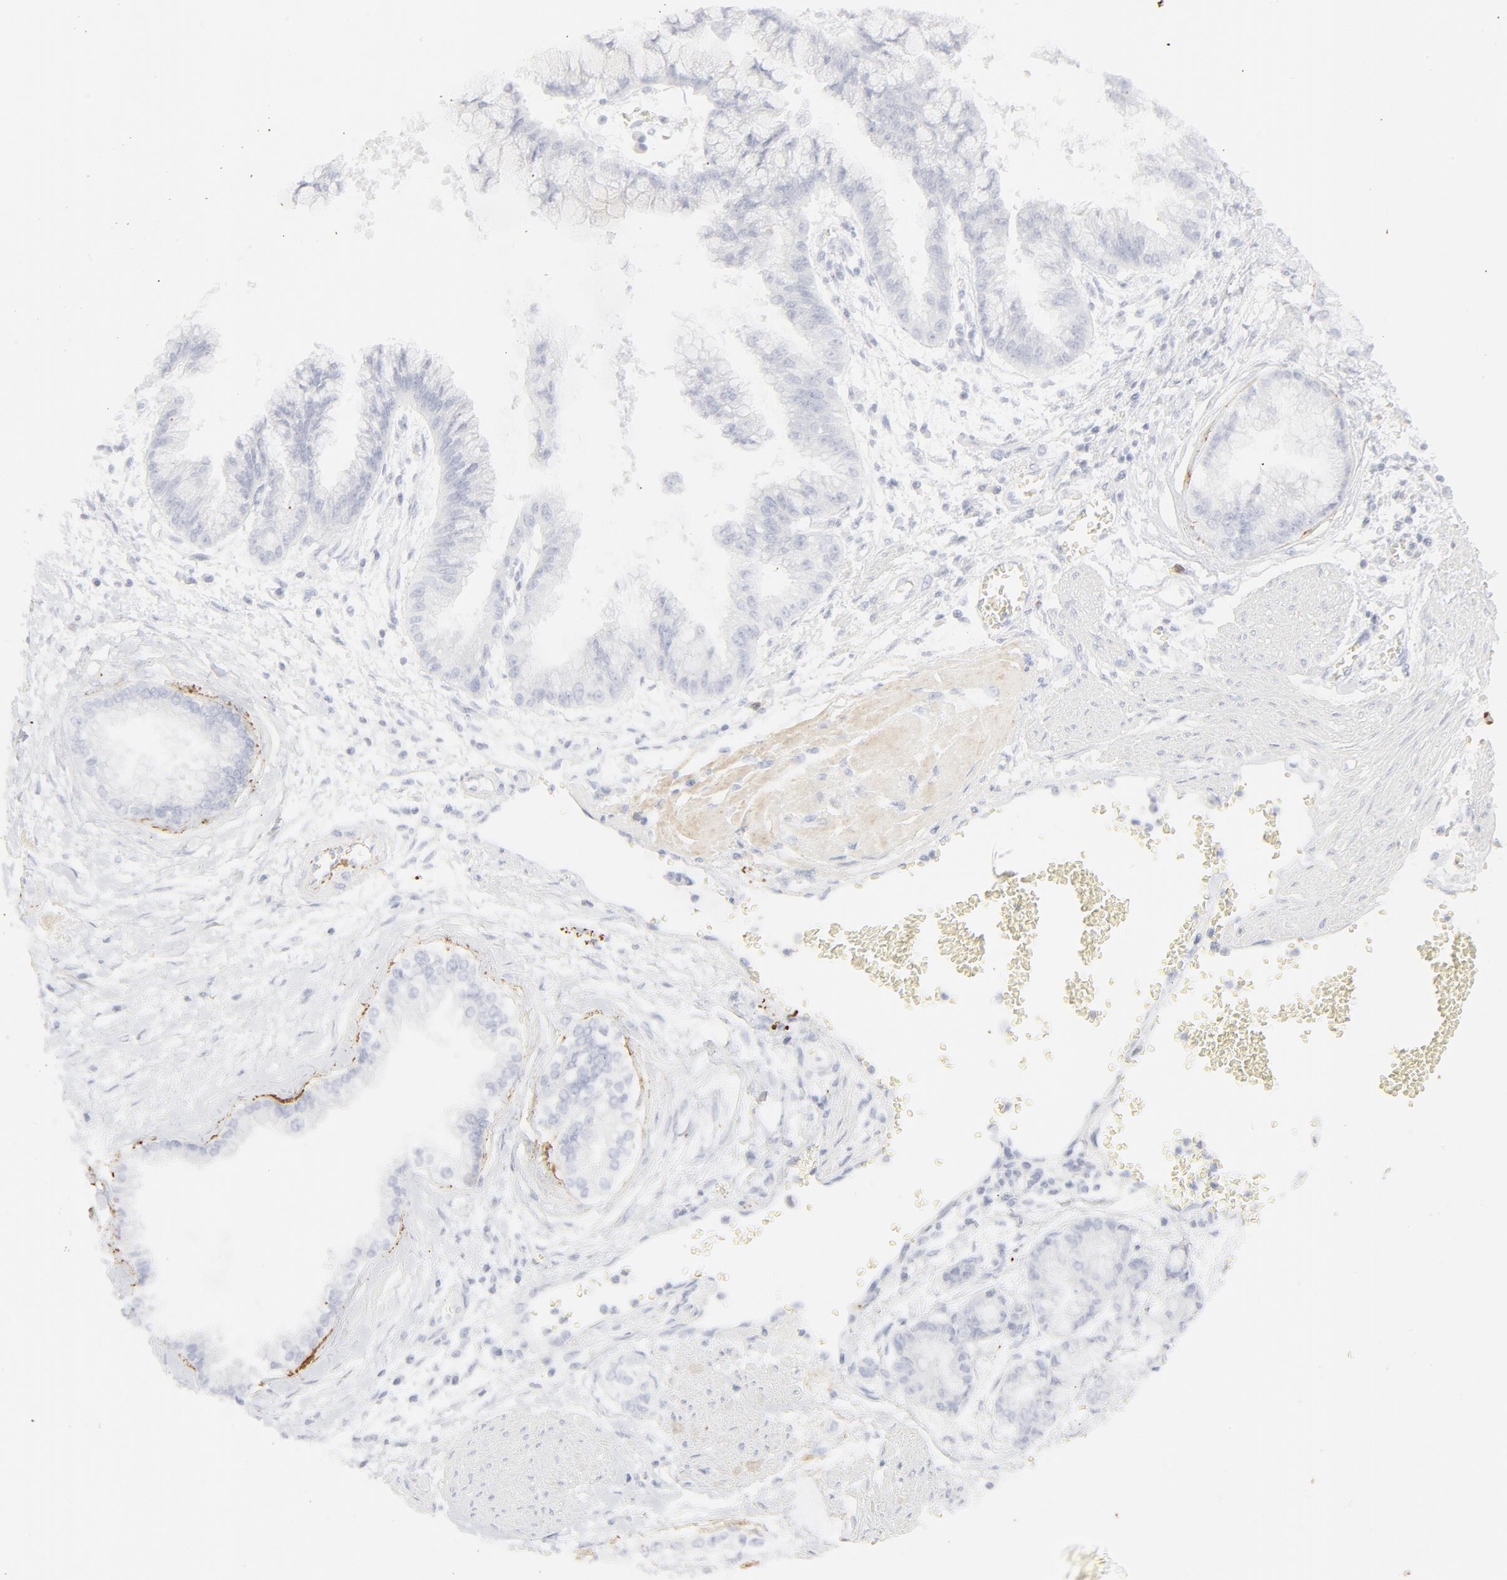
{"staining": {"intensity": "negative", "quantity": "none", "location": "none"}, "tissue": "liver cancer", "cell_type": "Tumor cells", "image_type": "cancer", "snomed": [{"axis": "morphology", "description": "Cholangiocarcinoma"}, {"axis": "topography", "description": "Liver"}], "caption": "IHC image of human cholangiocarcinoma (liver) stained for a protein (brown), which shows no staining in tumor cells. Brightfield microscopy of IHC stained with DAB (brown) and hematoxylin (blue), captured at high magnification.", "gene": "CCR7", "patient": {"sex": "female", "age": 79}}